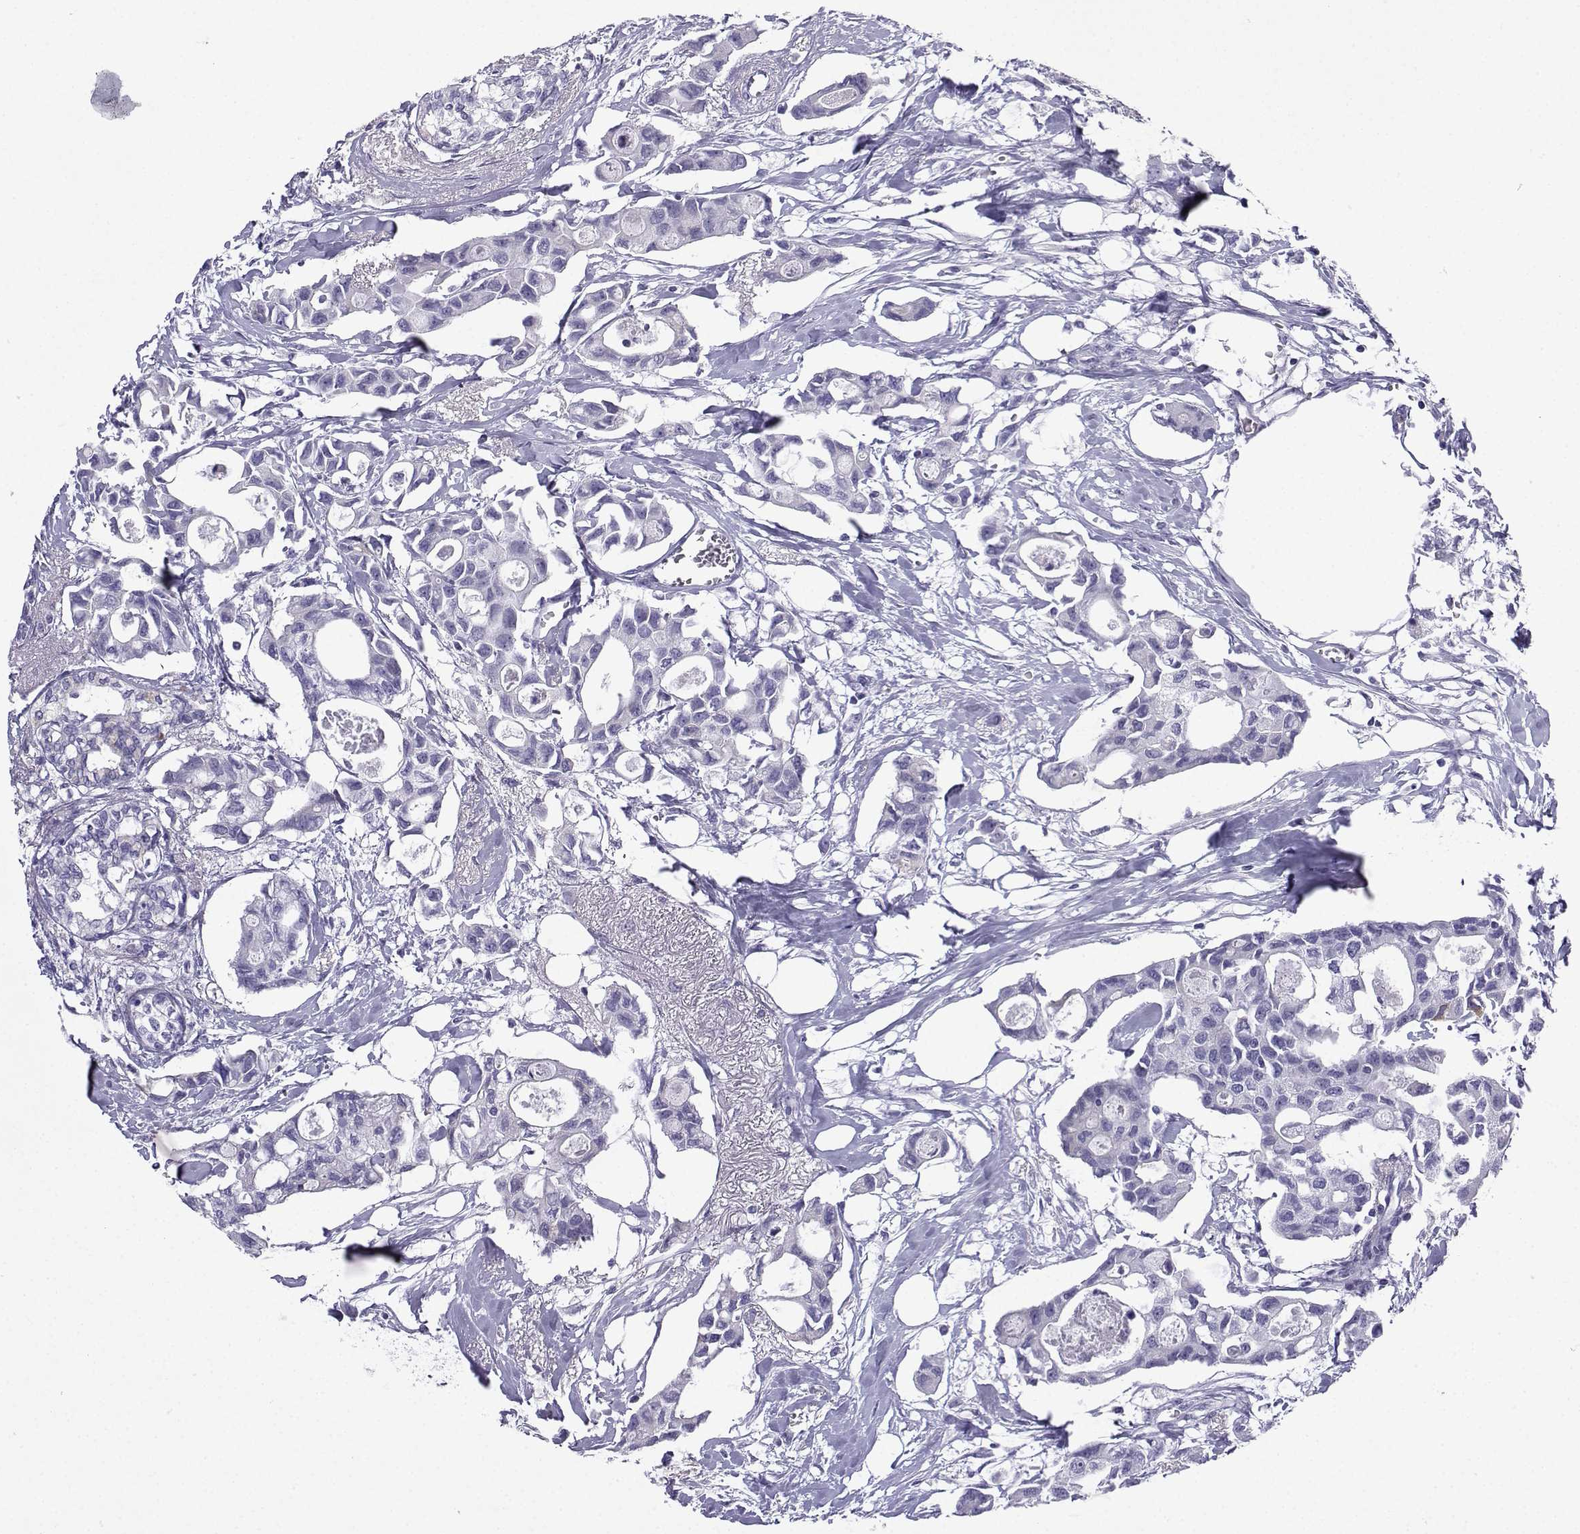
{"staining": {"intensity": "negative", "quantity": "none", "location": "none"}, "tissue": "breast cancer", "cell_type": "Tumor cells", "image_type": "cancer", "snomed": [{"axis": "morphology", "description": "Duct carcinoma"}, {"axis": "topography", "description": "Breast"}], "caption": "Photomicrograph shows no protein positivity in tumor cells of breast invasive ductal carcinoma tissue.", "gene": "SLC18A2", "patient": {"sex": "female", "age": 83}}